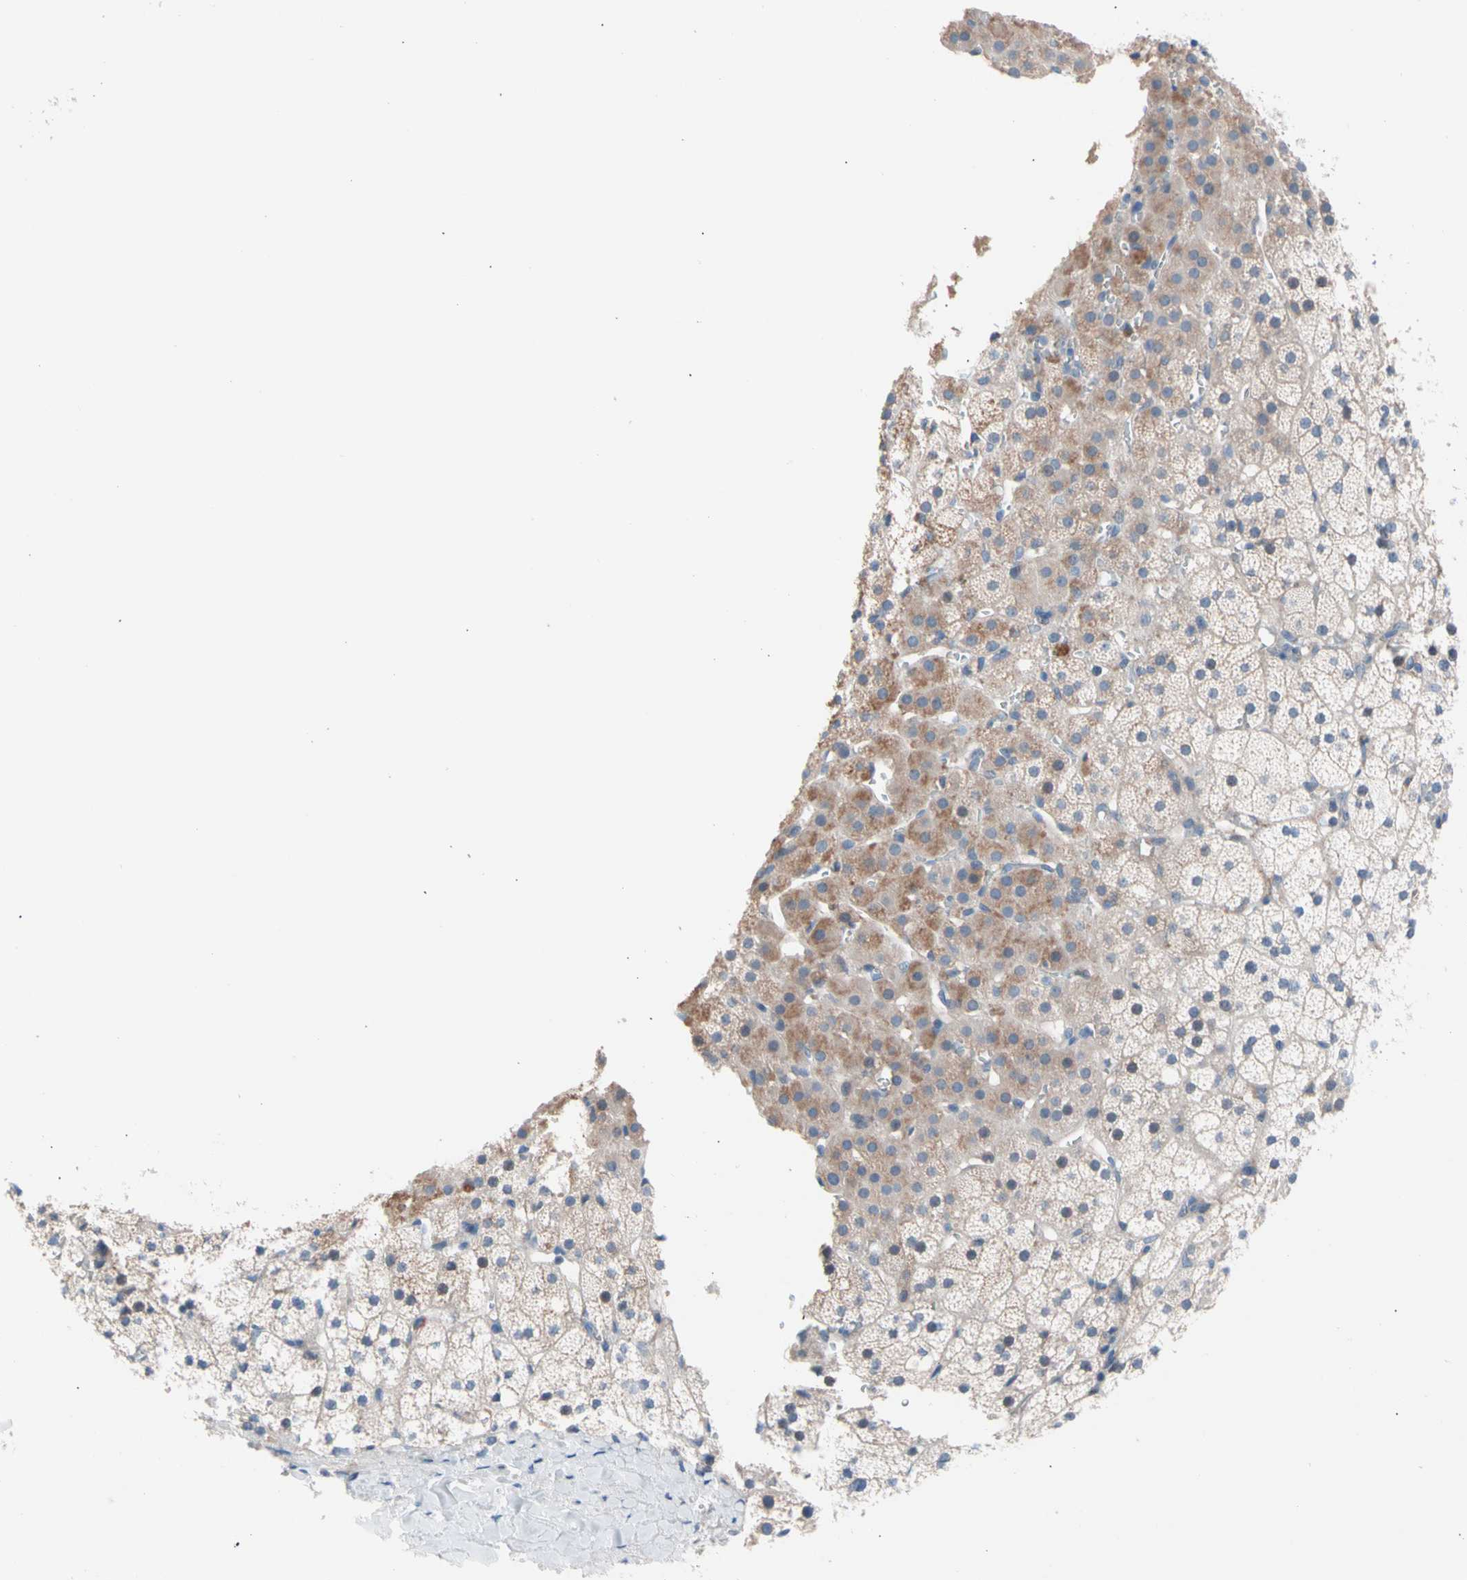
{"staining": {"intensity": "weak", "quantity": "25%-75%", "location": "cytoplasmic/membranous"}, "tissue": "adrenal gland", "cell_type": "Glandular cells", "image_type": "normal", "snomed": [{"axis": "morphology", "description": "Normal tissue, NOS"}, {"axis": "topography", "description": "Adrenal gland"}], "caption": "Brown immunohistochemical staining in normal human adrenal gland reveals weak cytoplasmic/membranous positivity in approximately 25%-75% of glandular cells. The staining was performed using DAB to visualize the protein expression in brown, while the nuclei were stained in blue with hematoxylin (Magnification: 20x).", "gene": "CASQ1", "patient": {"sex": "male", "age": 35}}